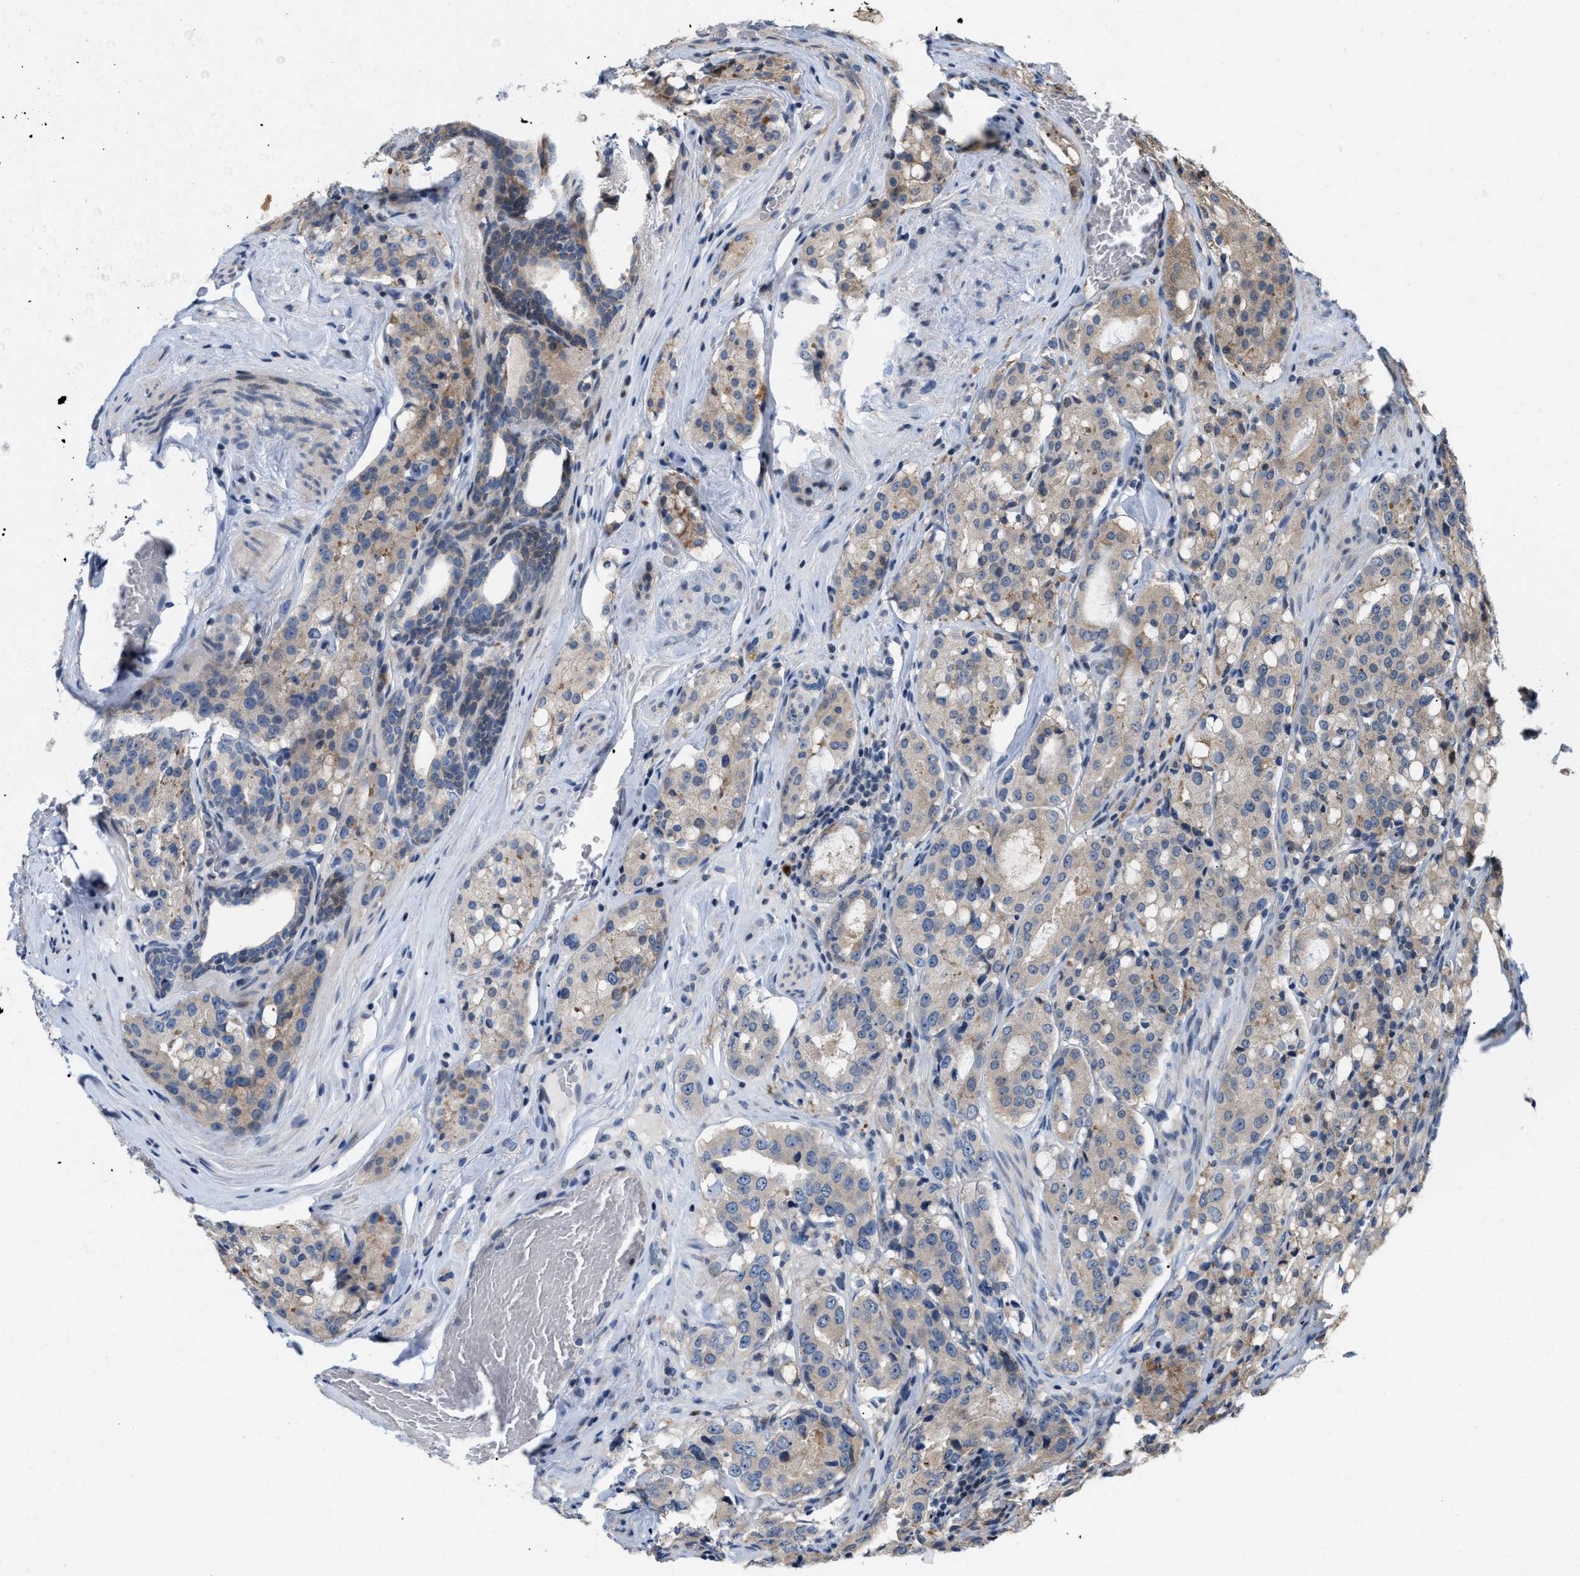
{"staining": {"intensity": "weak", "quantity": ">75%", "location": "cytoplasmic/membranous"}, "tissue": "prostate cancer", "cell_type": "Tumor cells", "image_type": "cancer", "snomed": [{"axis": "morphology", "description": "Adenocarcinoma, Medium grade"}, {"axis": "topography", "description": "Prostate"}], "caption": "Prostate cancer tissue shows weak cytoplasmic/membranous staining in about >75% of tumor cells", "gene": "CSNK1A1", "patient": {"sex": "male", "age": 72}}